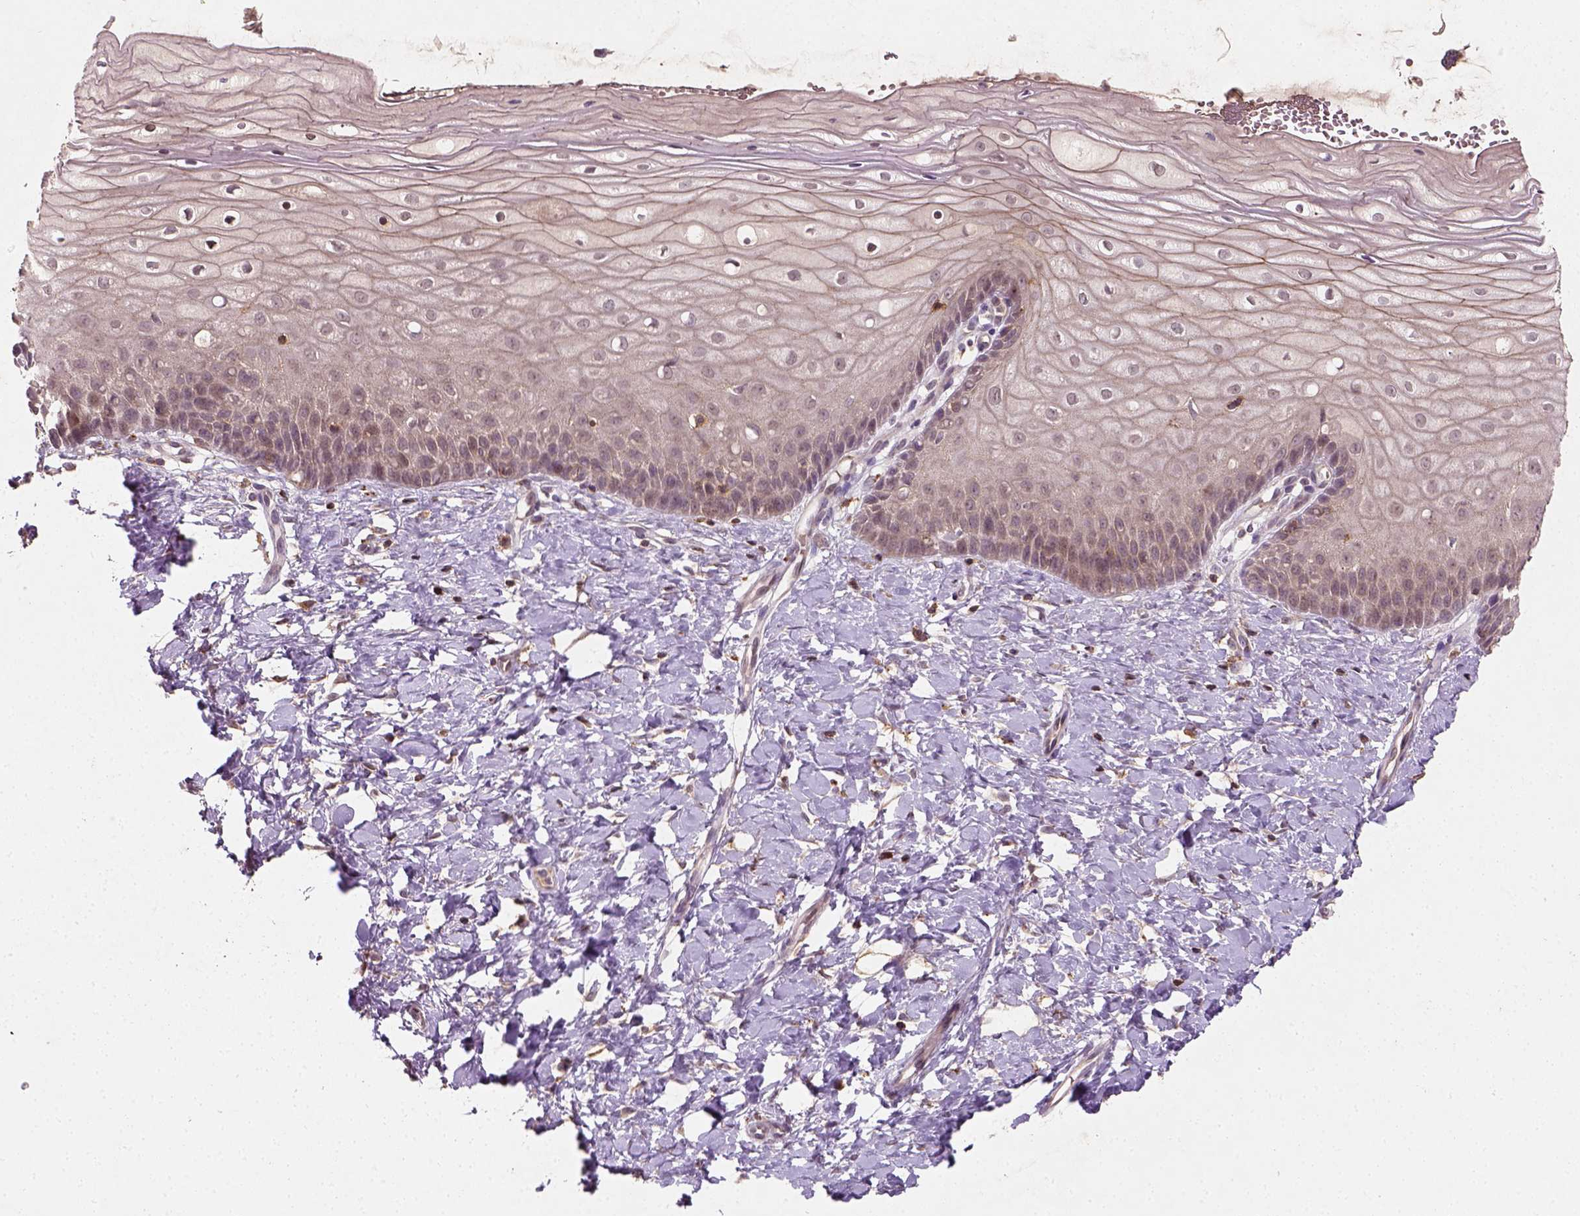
{"staining": {"intensity": "negative", "quantity": "none", "location": "none"}, "tissue": "cervix", "cell_type": "Glandular cells", "image_type": "normal", "snomed": [{"axis": "morphology", "description": "Normal tissue, NOS"}, {"axis": "topography", "description": "Cervix"}], "caption": "This is an IHC micrograph of benign cervix. There is no positivity in glandular cells.", "gene": "CAMKK1", "patient": {"sex": "female", "age": 37}}